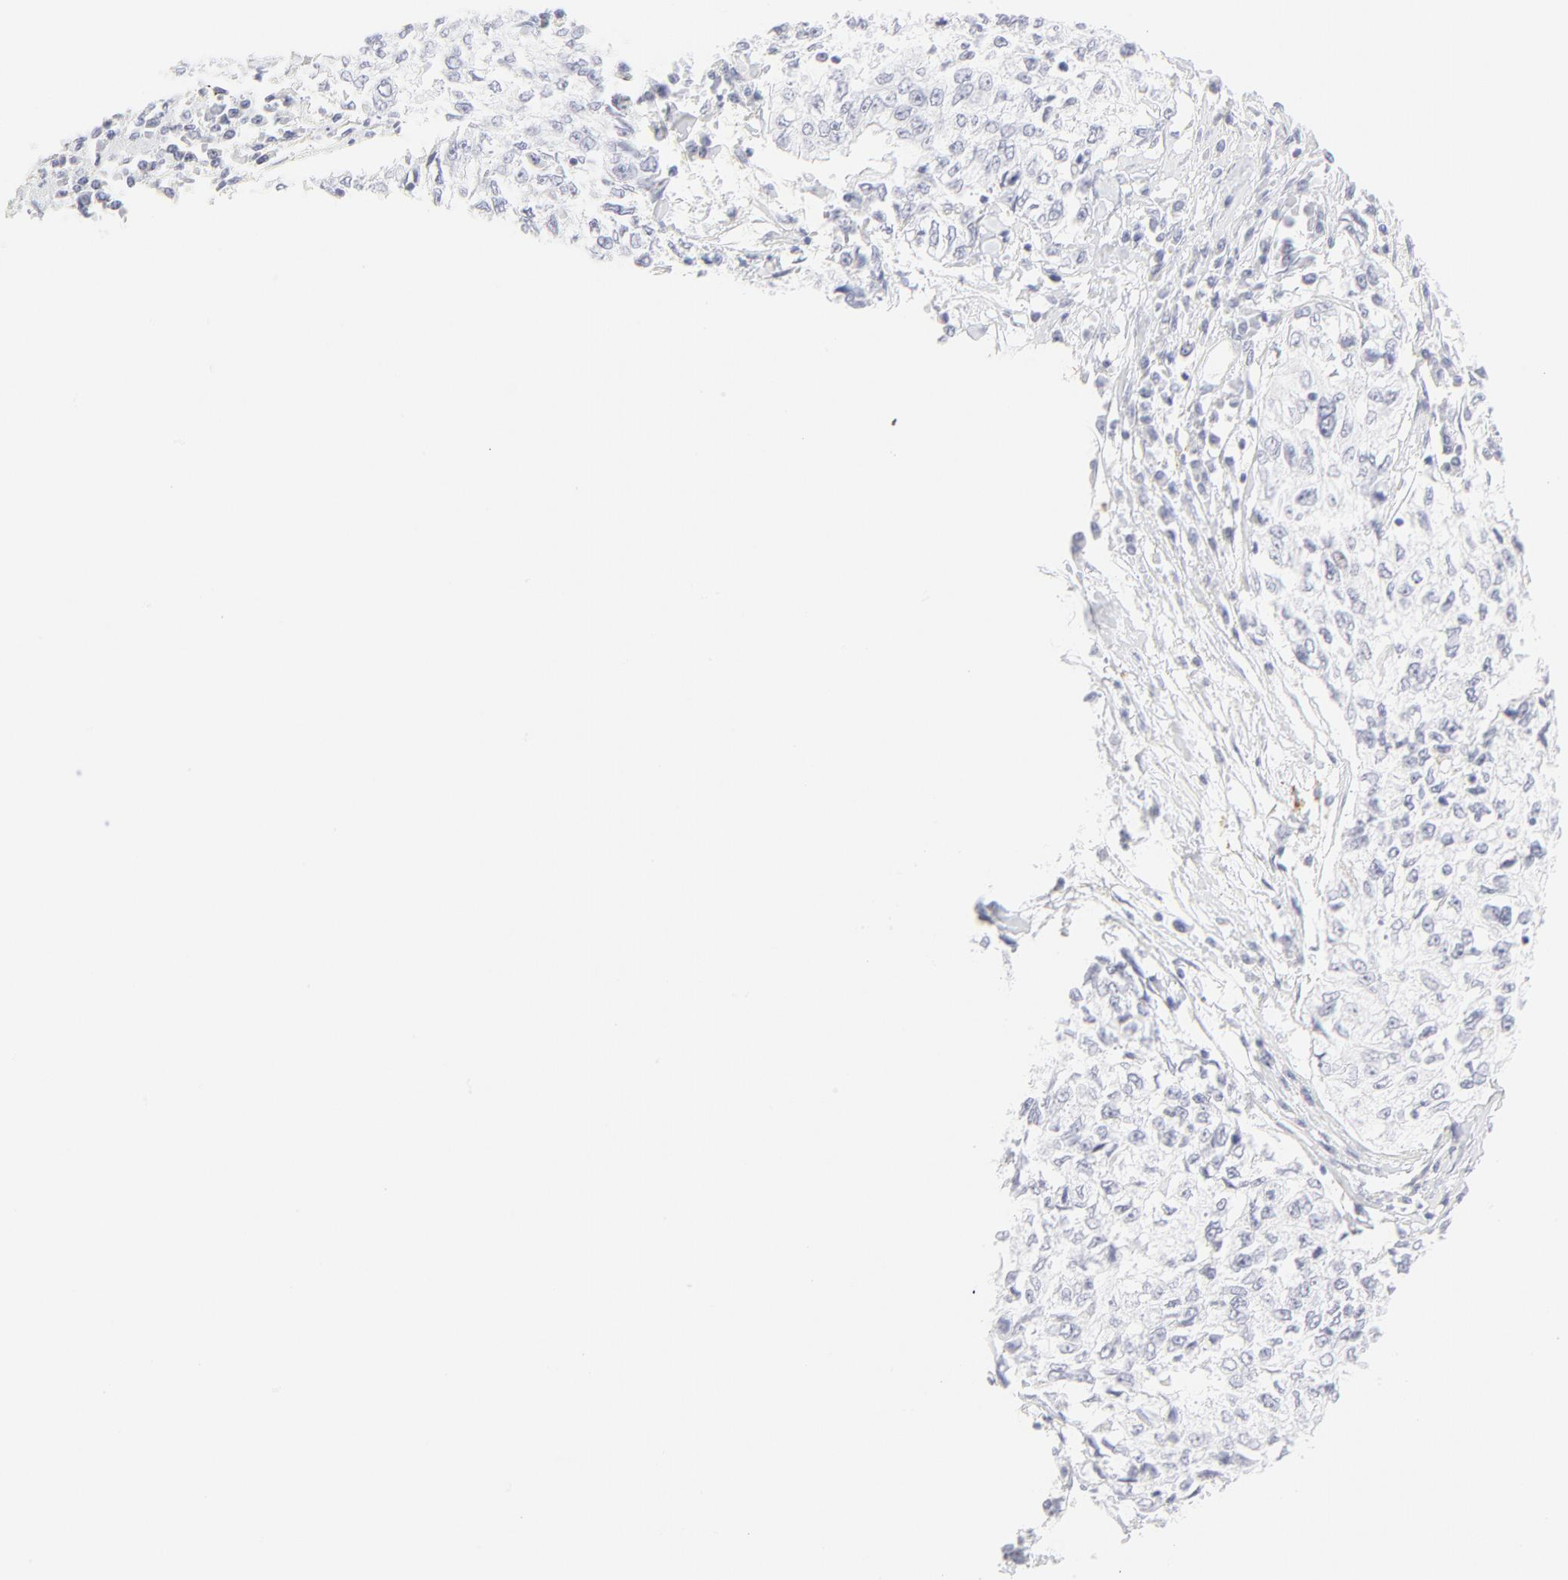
{"staining": {"intensity": "negative", "quantity": "none", "location": "none"}, "tissue": "cervical cancer", "cell_type": "Tumor cells", "image_type": "cancer", "snomed": [{"axis": "morphology", "description": "Normal tissue, NOS"}, {"axis": "morphology", "description": "Squamous cell carcinoma, NOS"}, {"axis": "topography", "description": "Cervix"}], "caption": "A high-resolution image shows IHC staining of cervical cancer, which displays no significant positivity in tumor cells. (Stains: DAB immunohistochemistry (IHC) with hematoxylin counter stain, Microscopy: brightfield microscopy at high magnification).", "gene": "CCR7", "patient": {"sex": "female", "age": 45}}